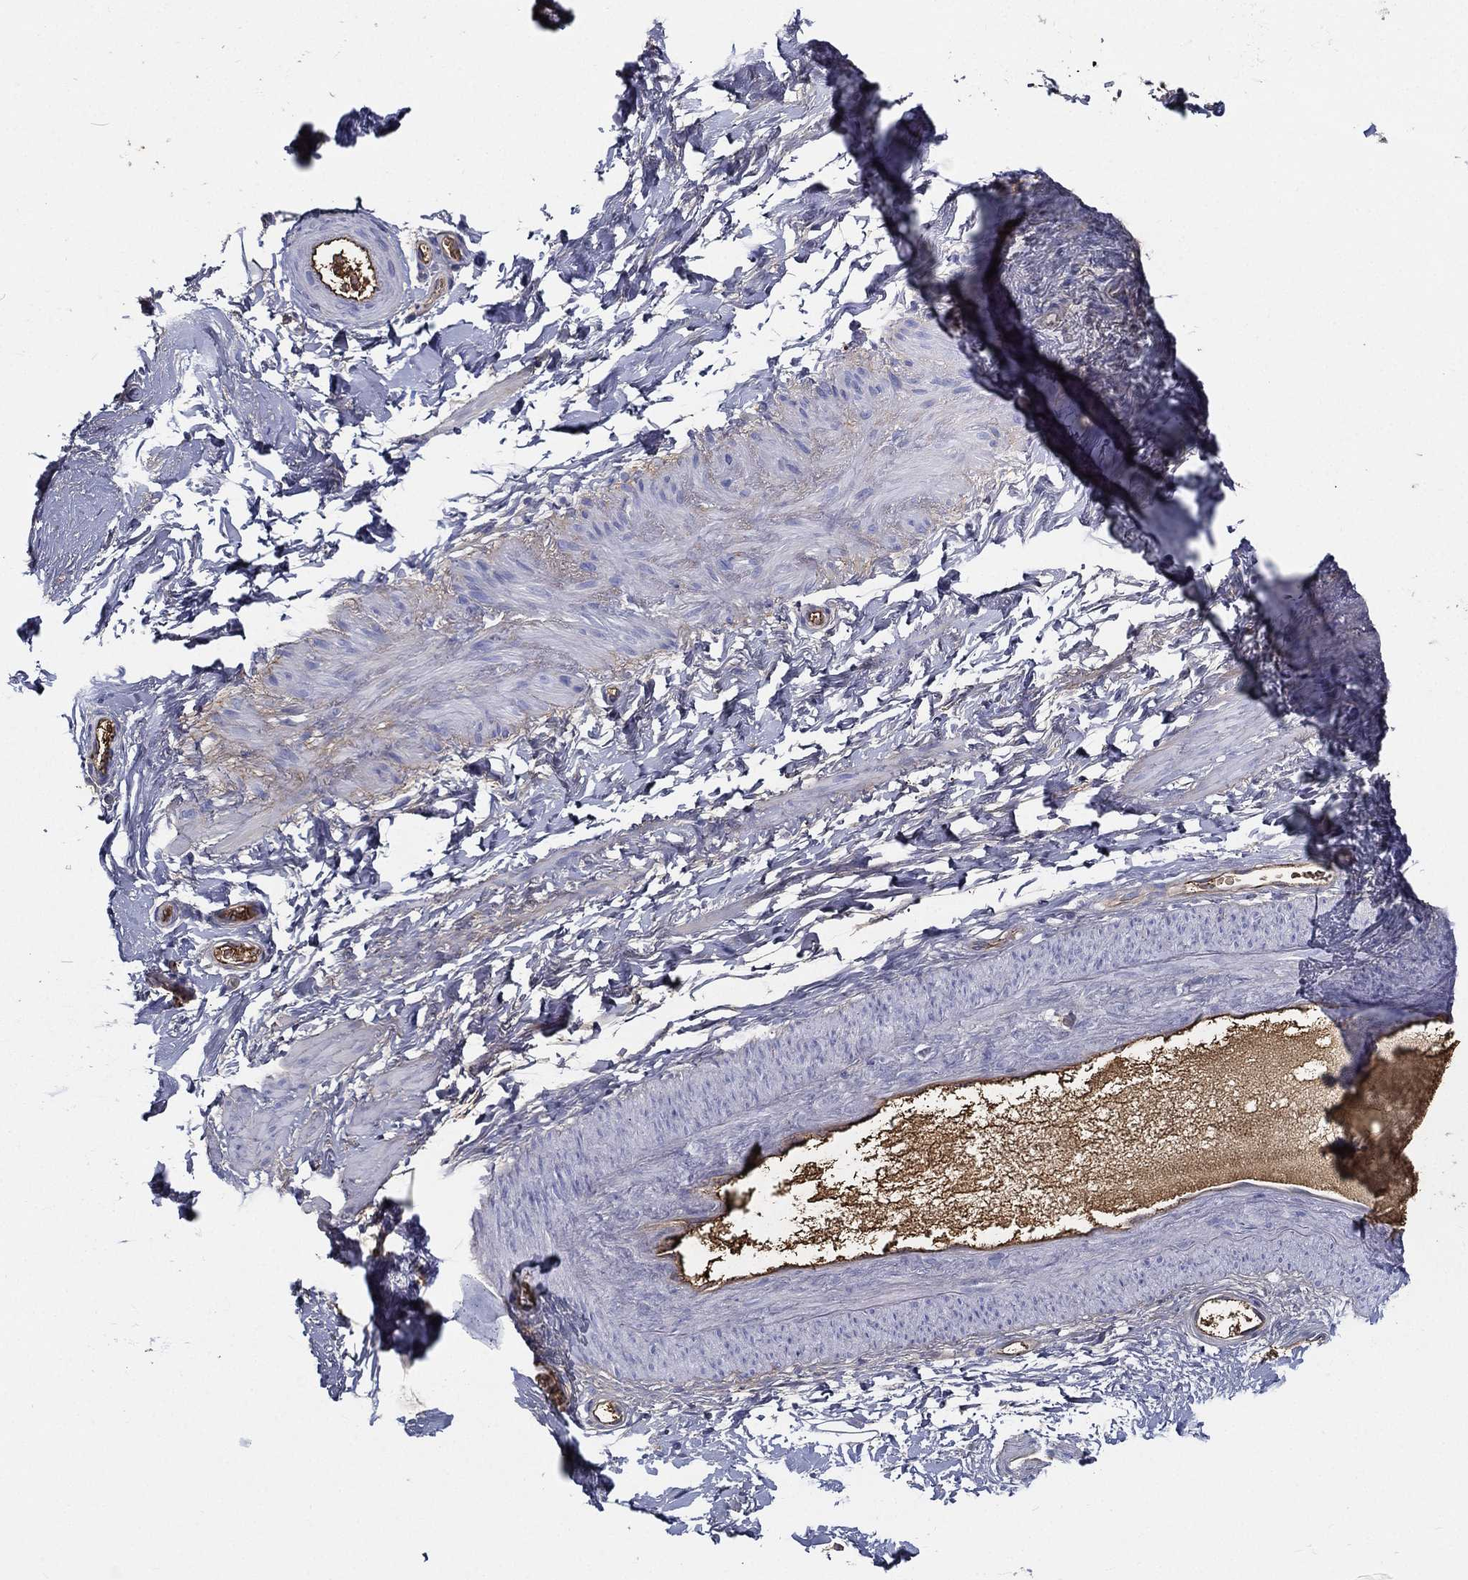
{"staining": {"intensity": "negative", "quantity": "none", "location": "none"}, "tissue": "soft tissue", "cell_type": "Fibroblasts", "image_type": "normal", "snomed": [{"axis": "morphology", "description": "Normal tissue, NOS"}, {"axis": "topography", "description": "Soft tissue"}, {"axis": "topography", "description": "Vascular tissue"}], "caption": "High power microscopy micrograph of an immunohistochemistry (IHC) histopathology image of normal soft tissue, revealing no significant staining in fibroblasts.", "gene": "IFNB1", "patient": {"sex": "male", "age": 41}}